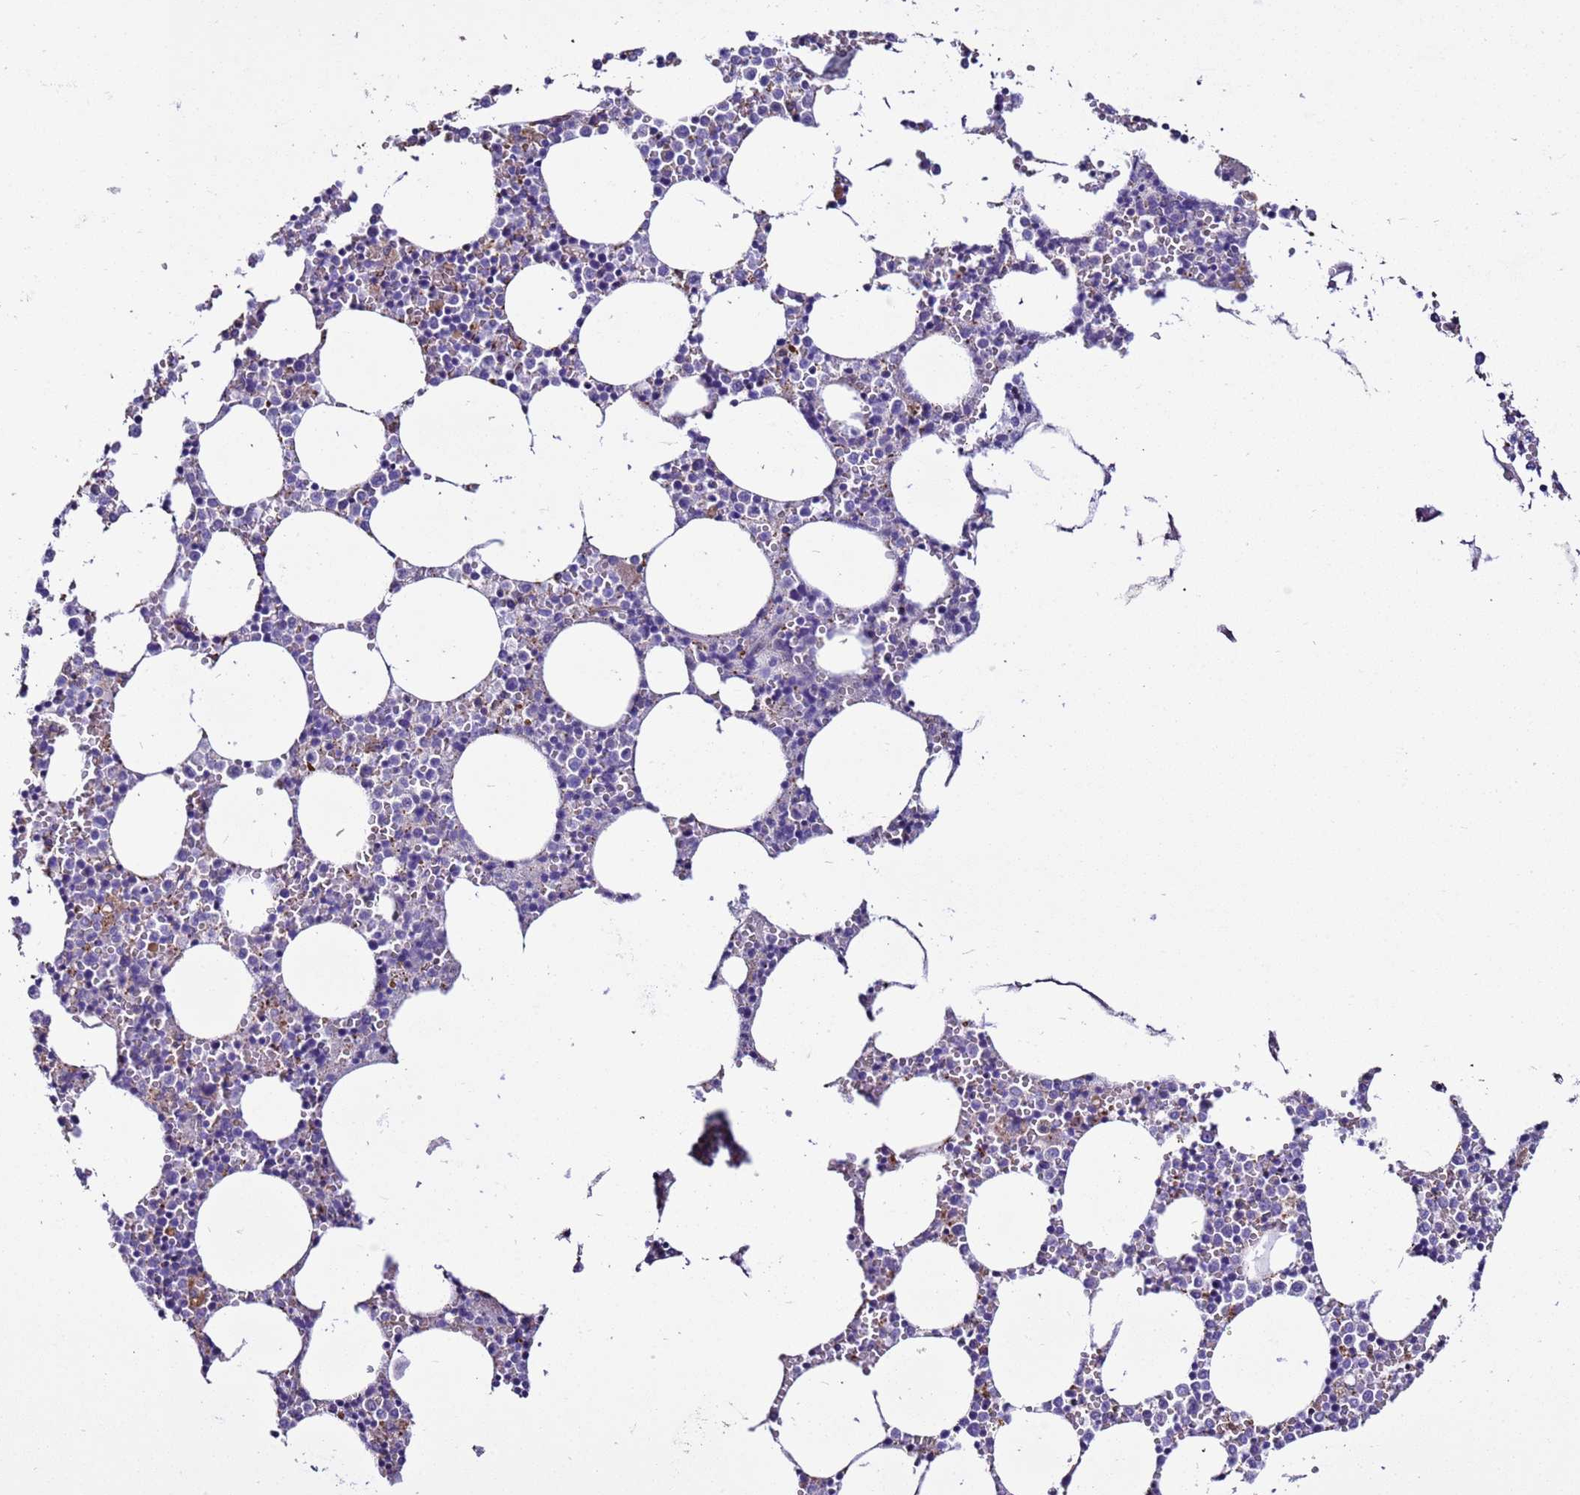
{"staining": {"intensity": "negative", "quantity": "none", "location": "none"}, "tissue": "bone marrow", "cell_type": "Hematopoietic cells", "image_type": "normal", "snomed": [{"axis": "morphology", "description": "Normal tissue, NOS"}, {"axis": "topography", "description": "Bone marrow"}], "caption": "A high-resolution micrograph shows immunohistochemistry (IHC) staining of benign bone marrow, which exhibits no significant staining in hematopoietic cells.", "gene": "RABL2A", "patient": {"sex": "female", "age": 64}}